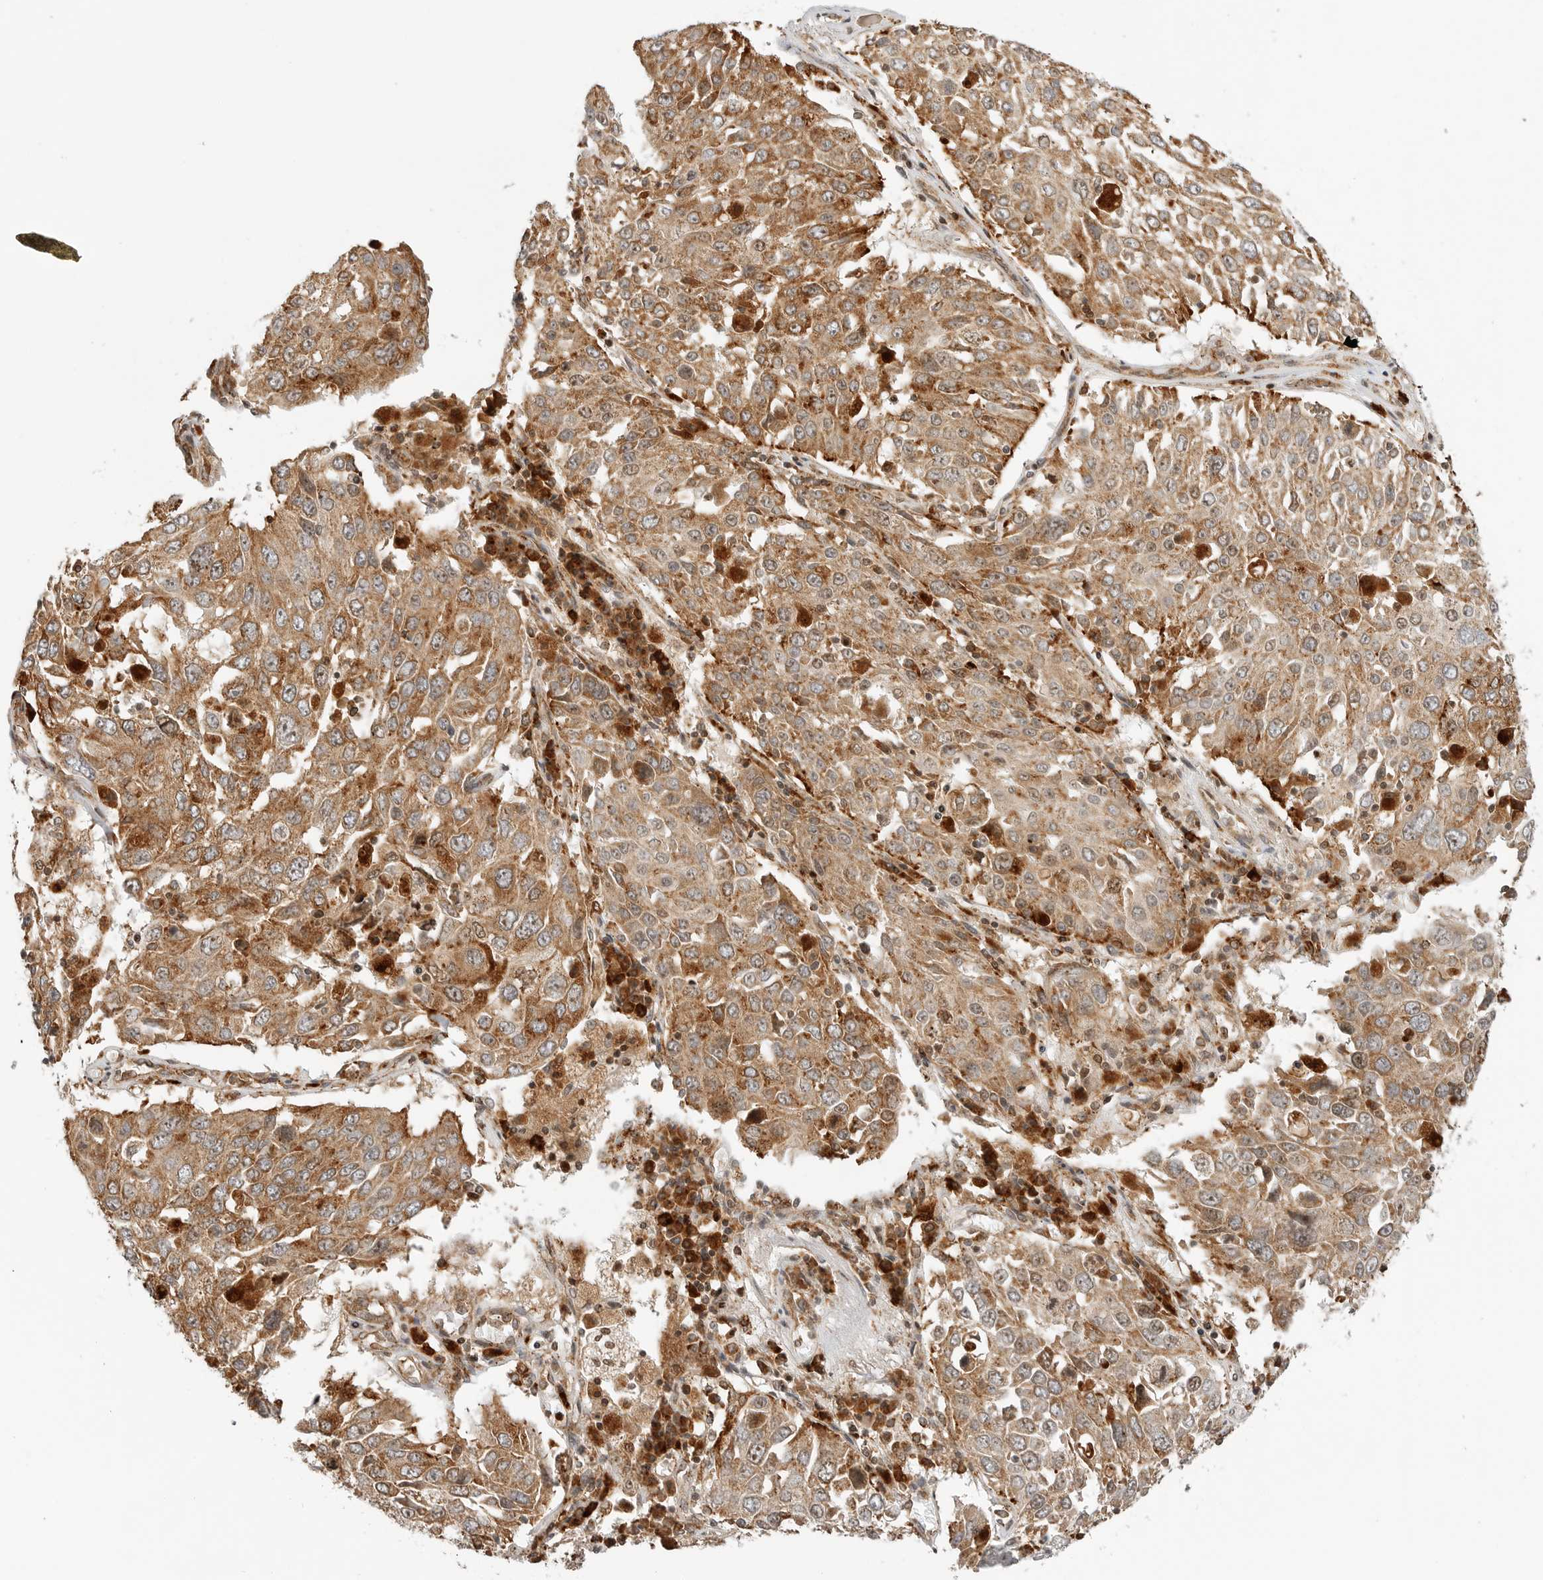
{"staining": {"intensity": "moderate", "quantity": ">75%", "location": "cytoplasmic/membranous"}, "tissue": "lung cancer", "cell_type": "Tumor cells", "image_type": "cancer", "snomed": [{"axis": "morphology", "description": "Squamous cell carcinoma, NOS"}, {"axis": "topography", "description": "Lung"}], "caption": "The immunohistochemical stain labels moderate cytoplasmic/membranous expression in tumor cells of lung cancer (squamous cell carcinoma) tissue.", "gene": "IDUA", "patient": {"sex": "male", "age": 65}}